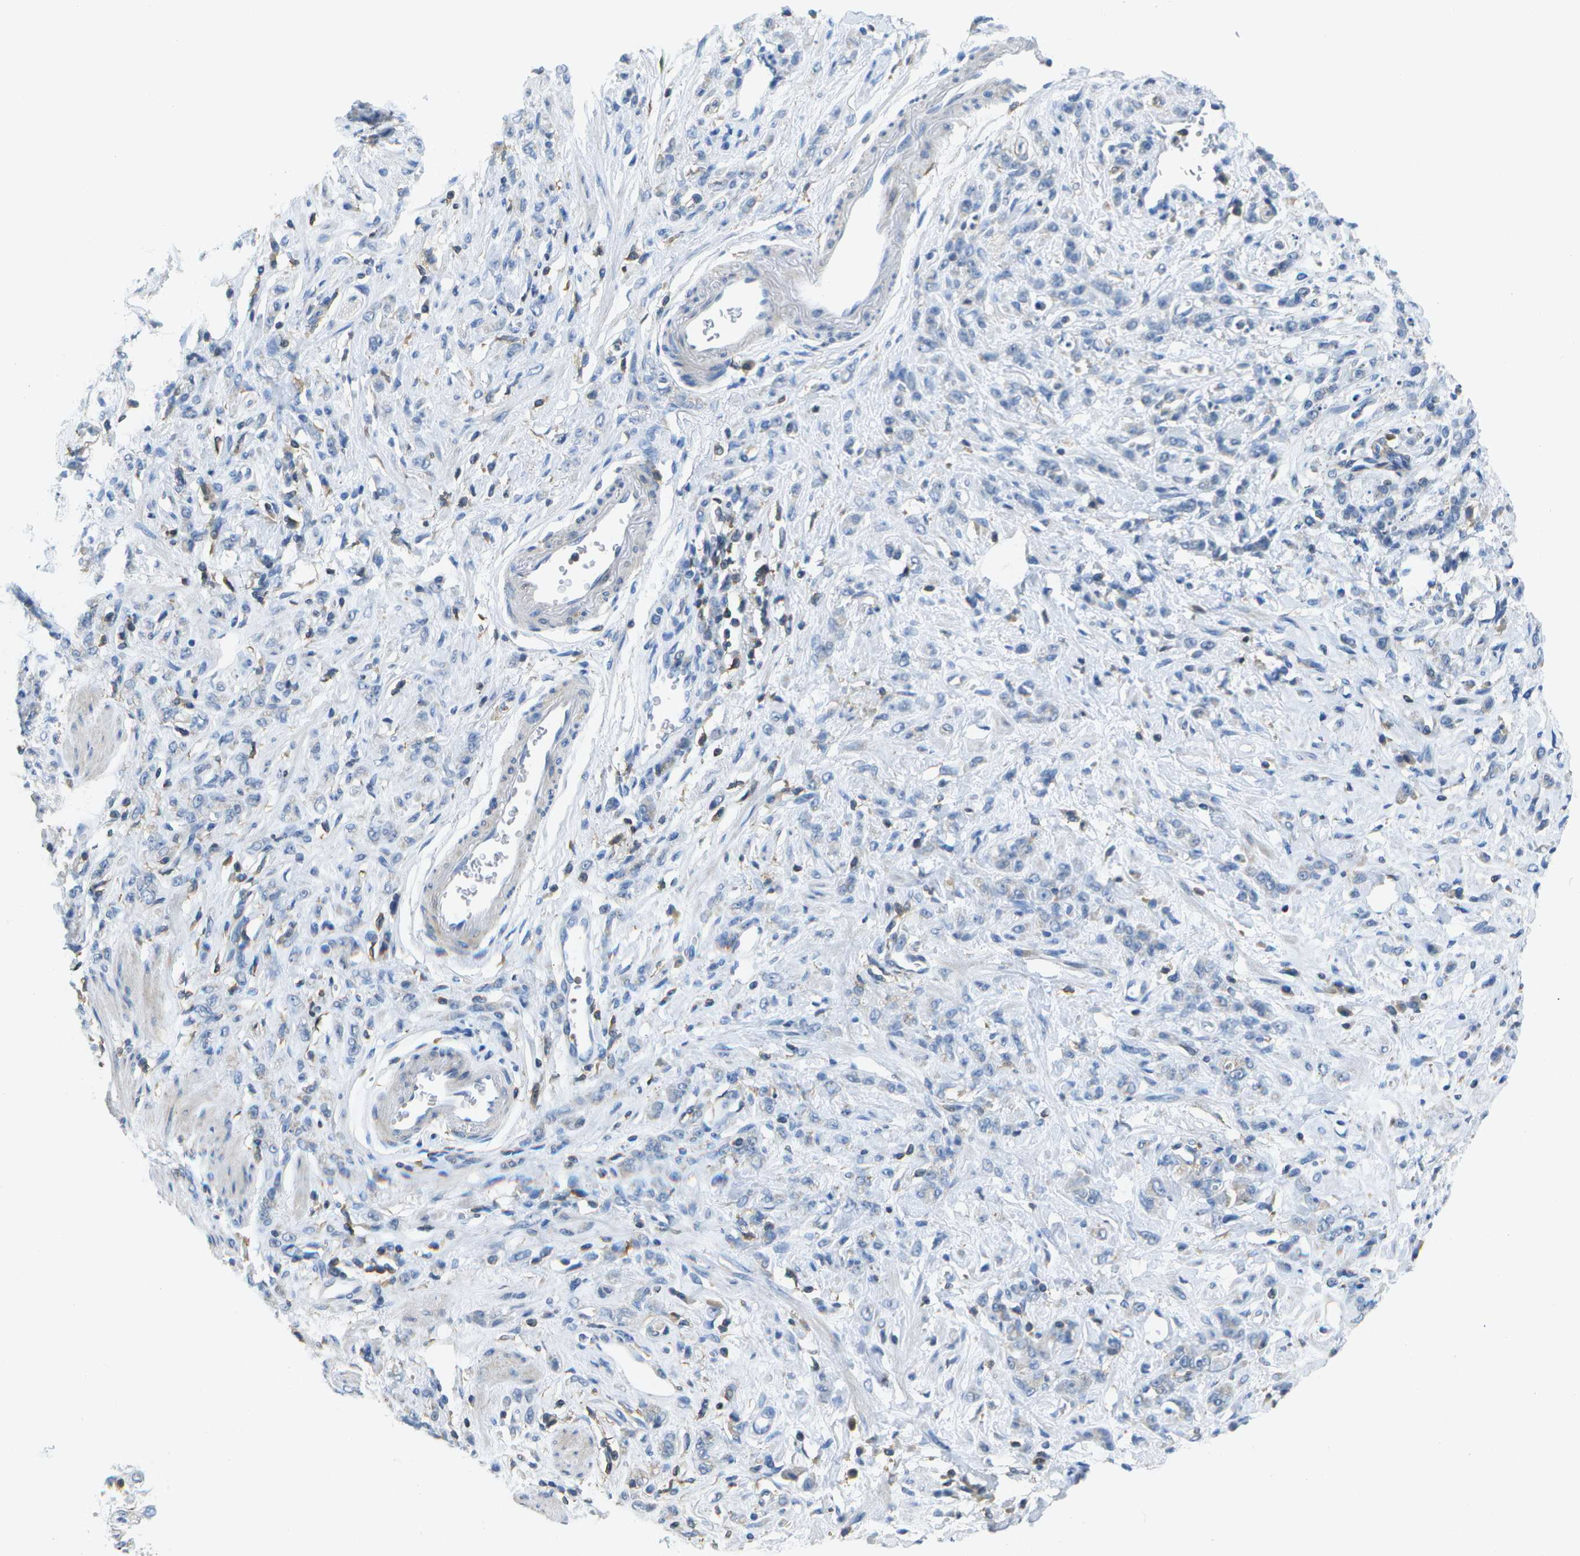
{"staining": {"intensity": "negative", "quantity": "none", "location": "none"}, "tissue": "stomach cancer", "cell_type": "Tumor cells", "image_type": "cancer", "snomed": [{"axis": "morphology", "description": "Normal tissue, NOS"}, {"axis": "morphology", "description": "Adenocarcinoma, NOS"}, {"axis": "topography", "description": "Stomach"}], "caption": "This is a micrograph of immunohistochemistry staining of adenocarcinoma (stomach), which shows no staining in tumor cells.", "gene": "RCSD1", "patient": {"sex": "male", "age": 82}}